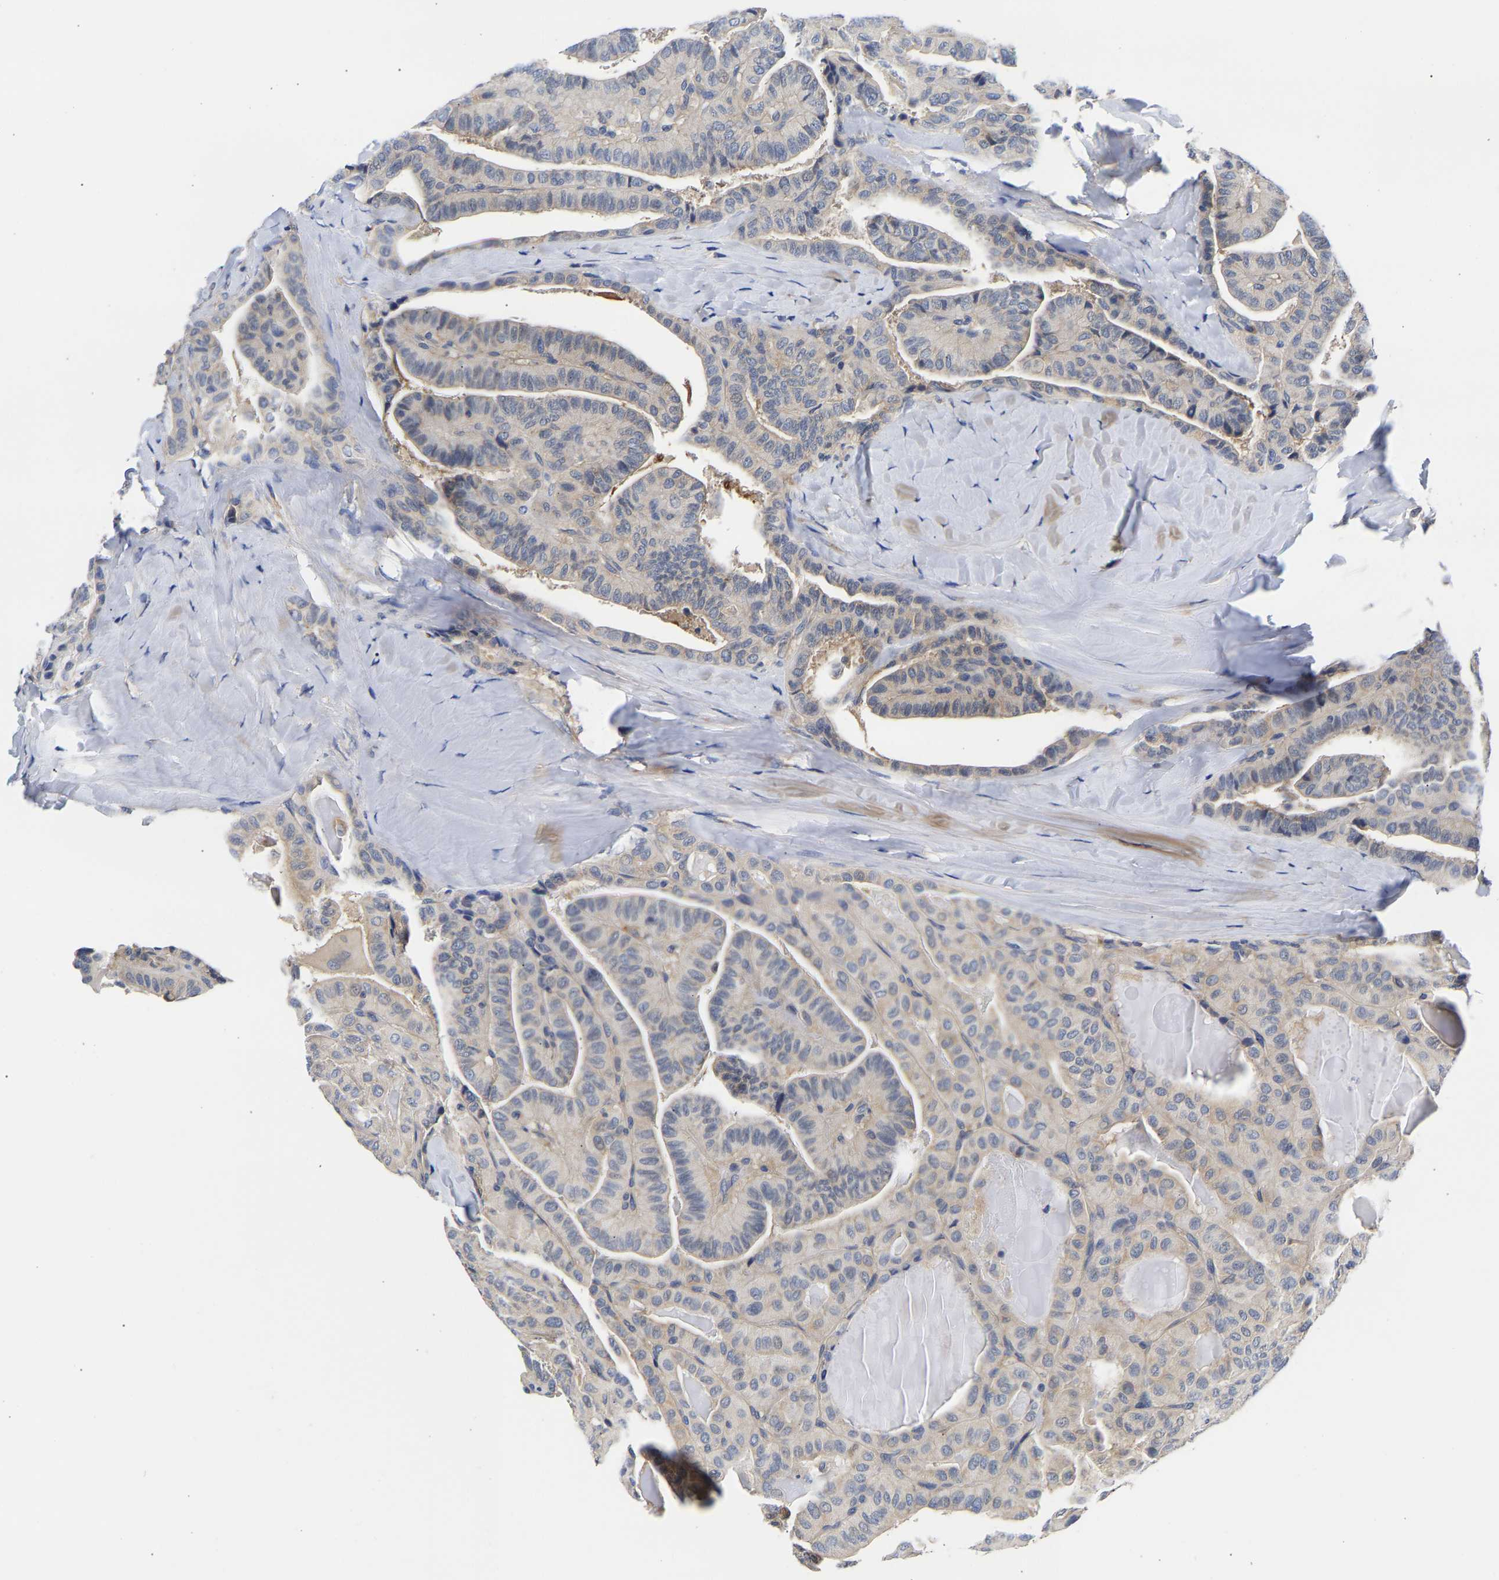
{"staining": {"intensity": "weak", "quantity": "<25%", "location": "cytoplasmic/membranous"}, "tissue": "thyroid cancer", "cell_type": "Tumor cells", "image_type": "cancer", "snomed": [{"axis": "morphology", "description": "Papillary adenocarcinoma, NOS"}, {"axis": "topography", "description": "Thyroid gland"}], "caption": "Tumor cells are negative for brown protein staining in thyroid papillary adenocarcinoma.", "gene": "CCDC6", "patient": {"sex": "male", "age": 77}}